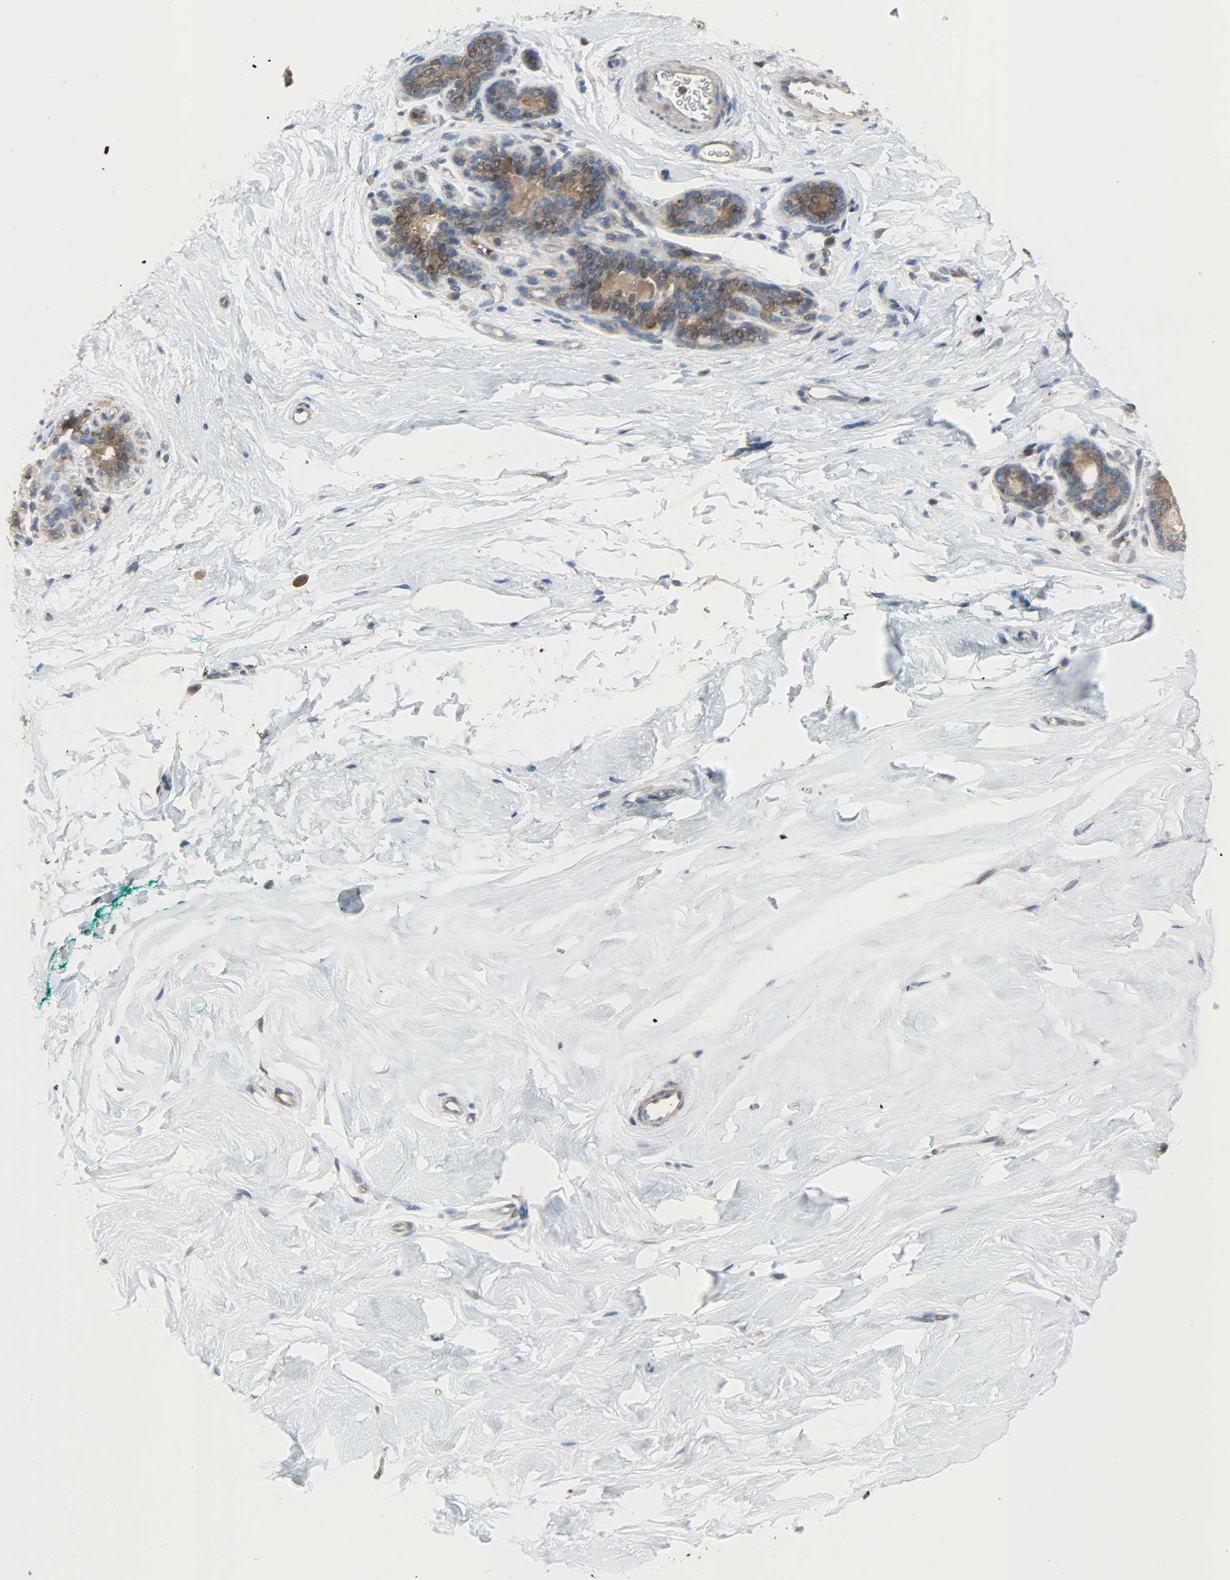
{"staining": {"intensity": "negative", "quantity": "none", "location": "none"}, "tissue": "breast", "cell_type": "Adipocytes", "image_type": "normal", "snomed": [{"axis": "morphology", "description": "Normal tissue, NOS"}, {"axis": "topography", "description": "Breast"}], "caption": "Protein analysis of benign breast displays no significant staining in adipocytes.", "gene": "LDHB", "patient": {"sex": "female", "age": 52}}